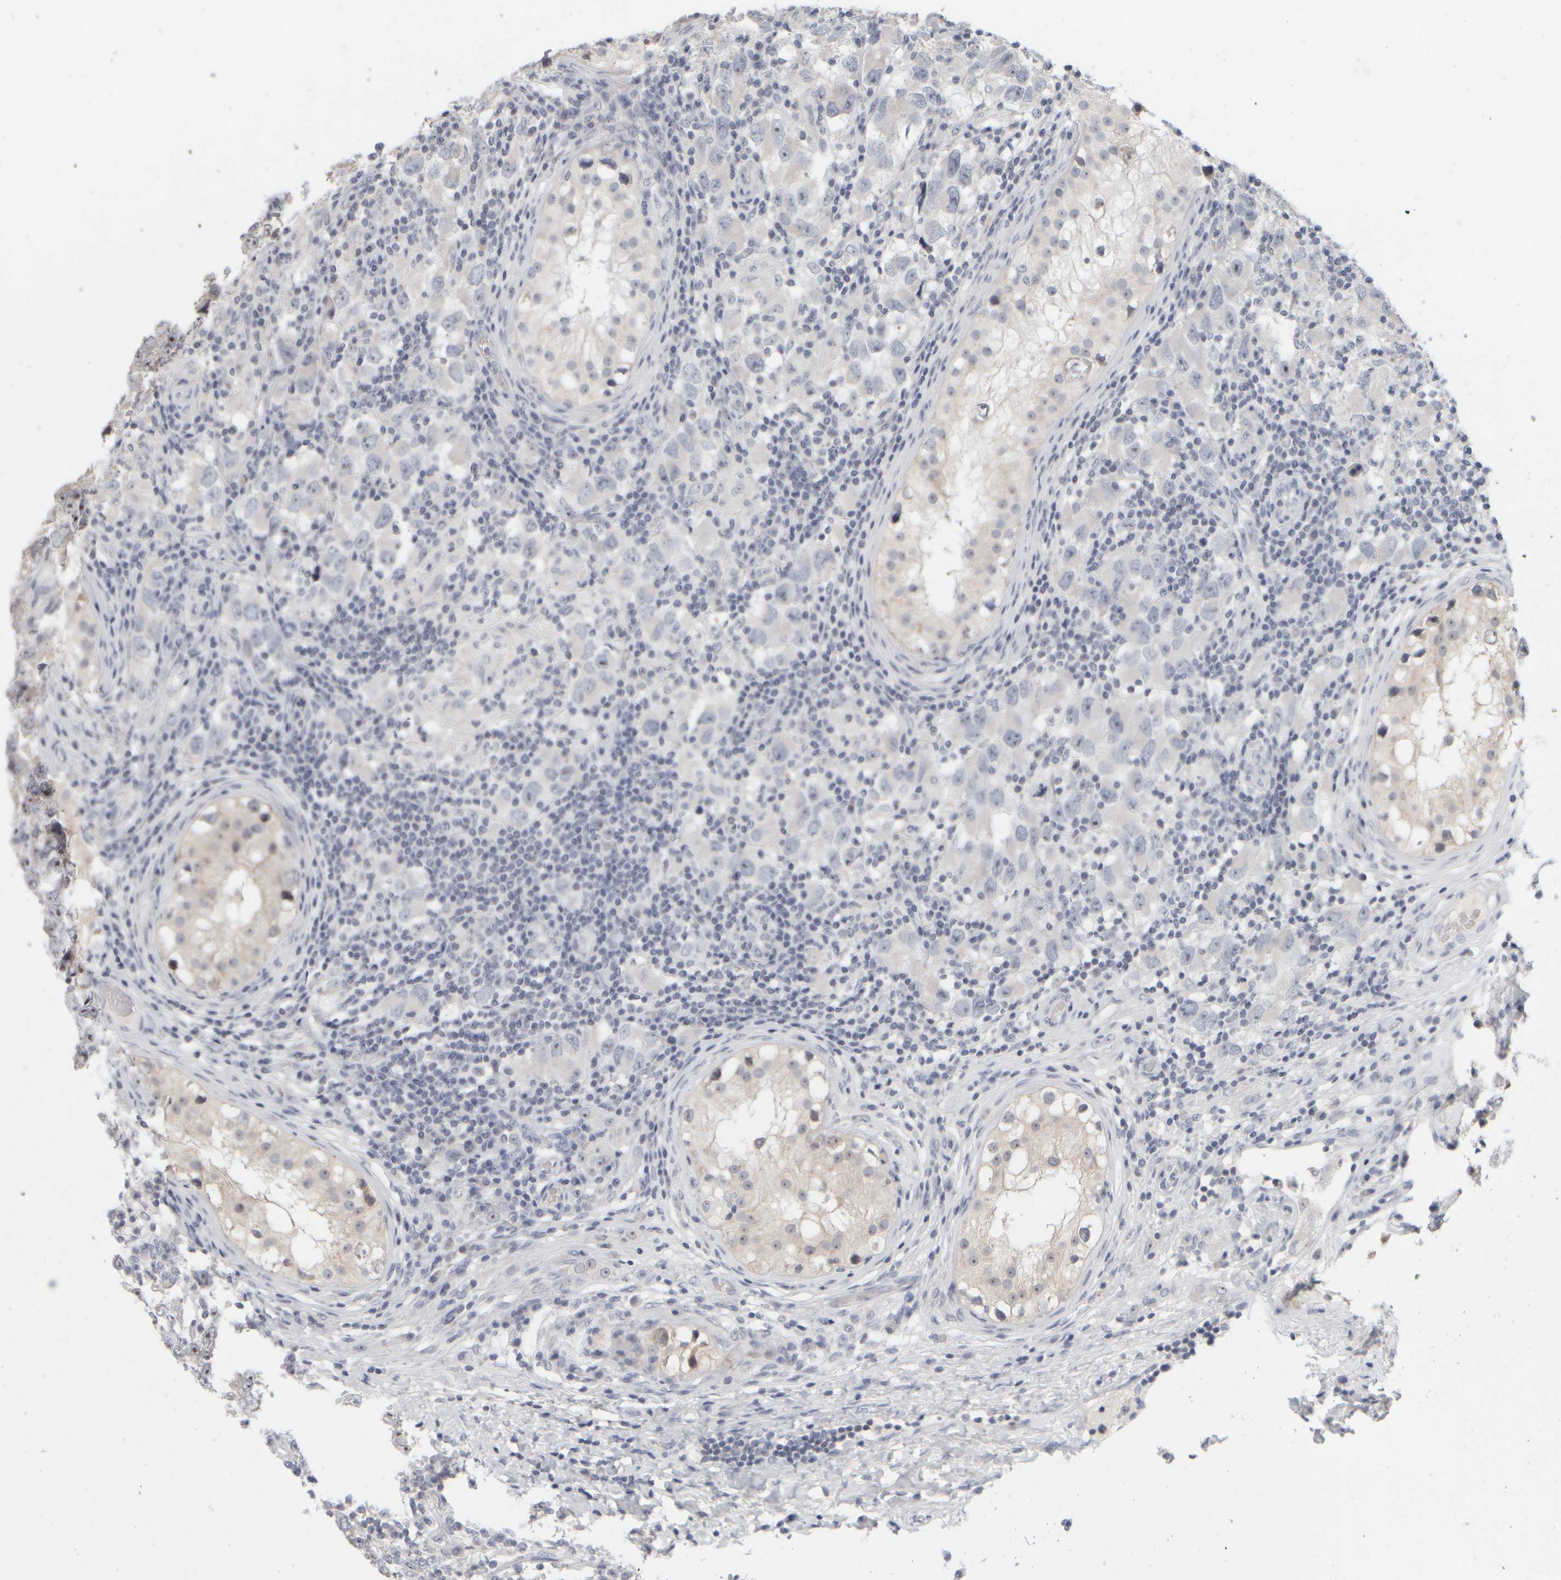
{"staining": {"intensity": "moderate", "quantity": "<25%", "location": "nuclear"}, "tissue": "testis cancer", "cell_type": "Tumor cells", "image_type": "cancer", "snomed": [{"axis": "morphology", "description": "Carcinoma, Embryonal, NOS"}, {"axis": "topography", "description": "Testis"}], "caption": "Testis cancer (embryonal carcinoma) tissue shows moderate nuclear positivity in about <25% of tumor cells", "gene": "DCXR", "patient": {"sex": "male", "age": 21}}